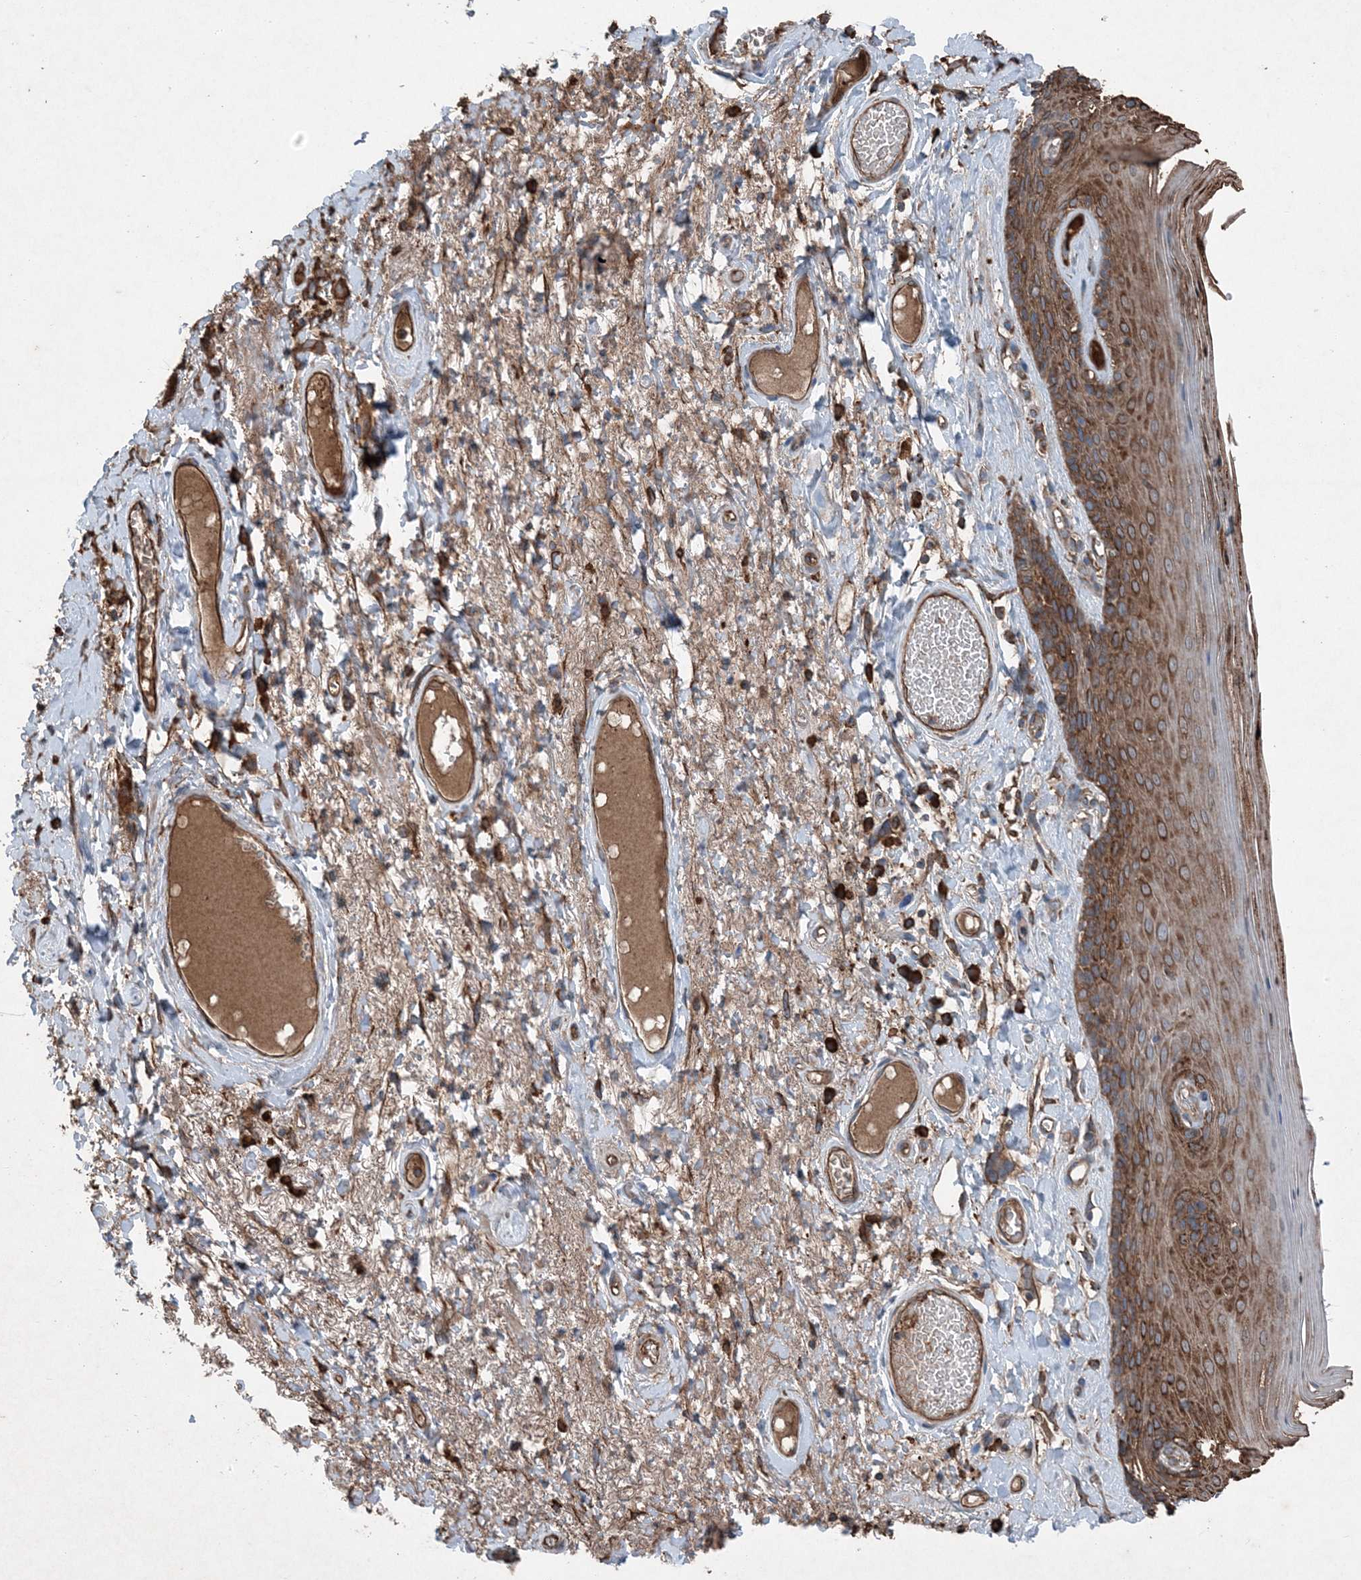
{"staining": {"intensity": "strong", "quantity": ">75%", "location": "cytoplasmic/membranous"}, "tissue": "skin", "cell_type": "Epidermal cells", "image_type": "normal", "snomed": [{"axis": "morphology", "description": "Normal tissue, NOS"}, {"axis": "topography", "description": "Anal"}], "caption": "This histopathology image reveals immunohistochemistry (IHC) staining of normal human skin, with high strong cytoplasmic/membranous expression in approximately >75% of epidermal cells.", "gene": "PDIA6", "patient": {"sex": "male", "age": 69}}